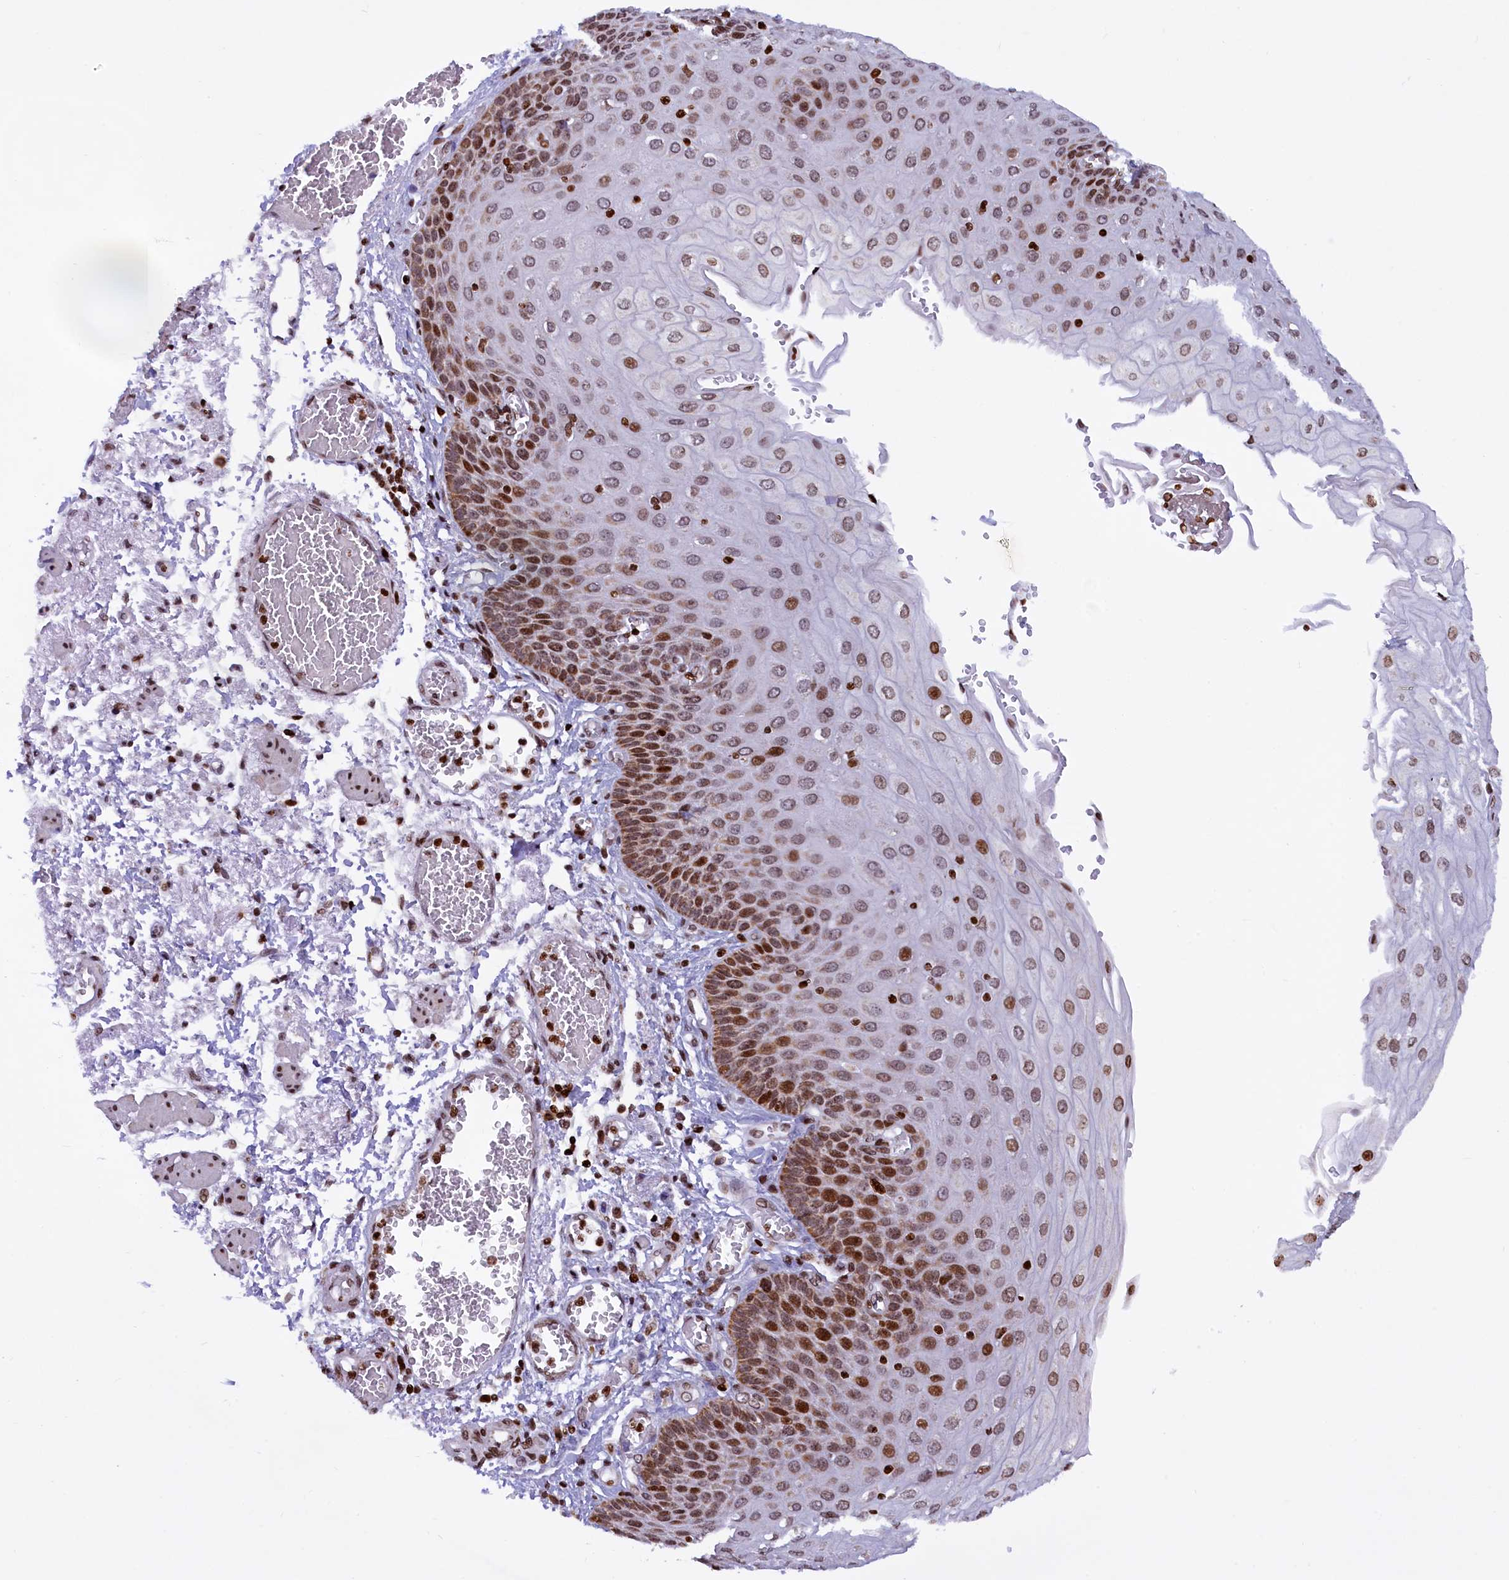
{"staining": {"intensity": "moderate", "quantity": ">75%", "location": "nuclear"}, "tissue": "esophagus", "cell_type": "Squamous epithelial cells", "image_type": "normal", "snomed": [{"axis": "morphology", "description": "Normal tissue, NOS"}, {"axis": "topography", "description": "Esophagus"}], "caption": "This is an image of IHC staining of normal esophagus, which shows moderate expression in the nuclear of squamous epithelial cells.", "gene": "TIMM29", "patient": {"sex": "male", "age": 81}}